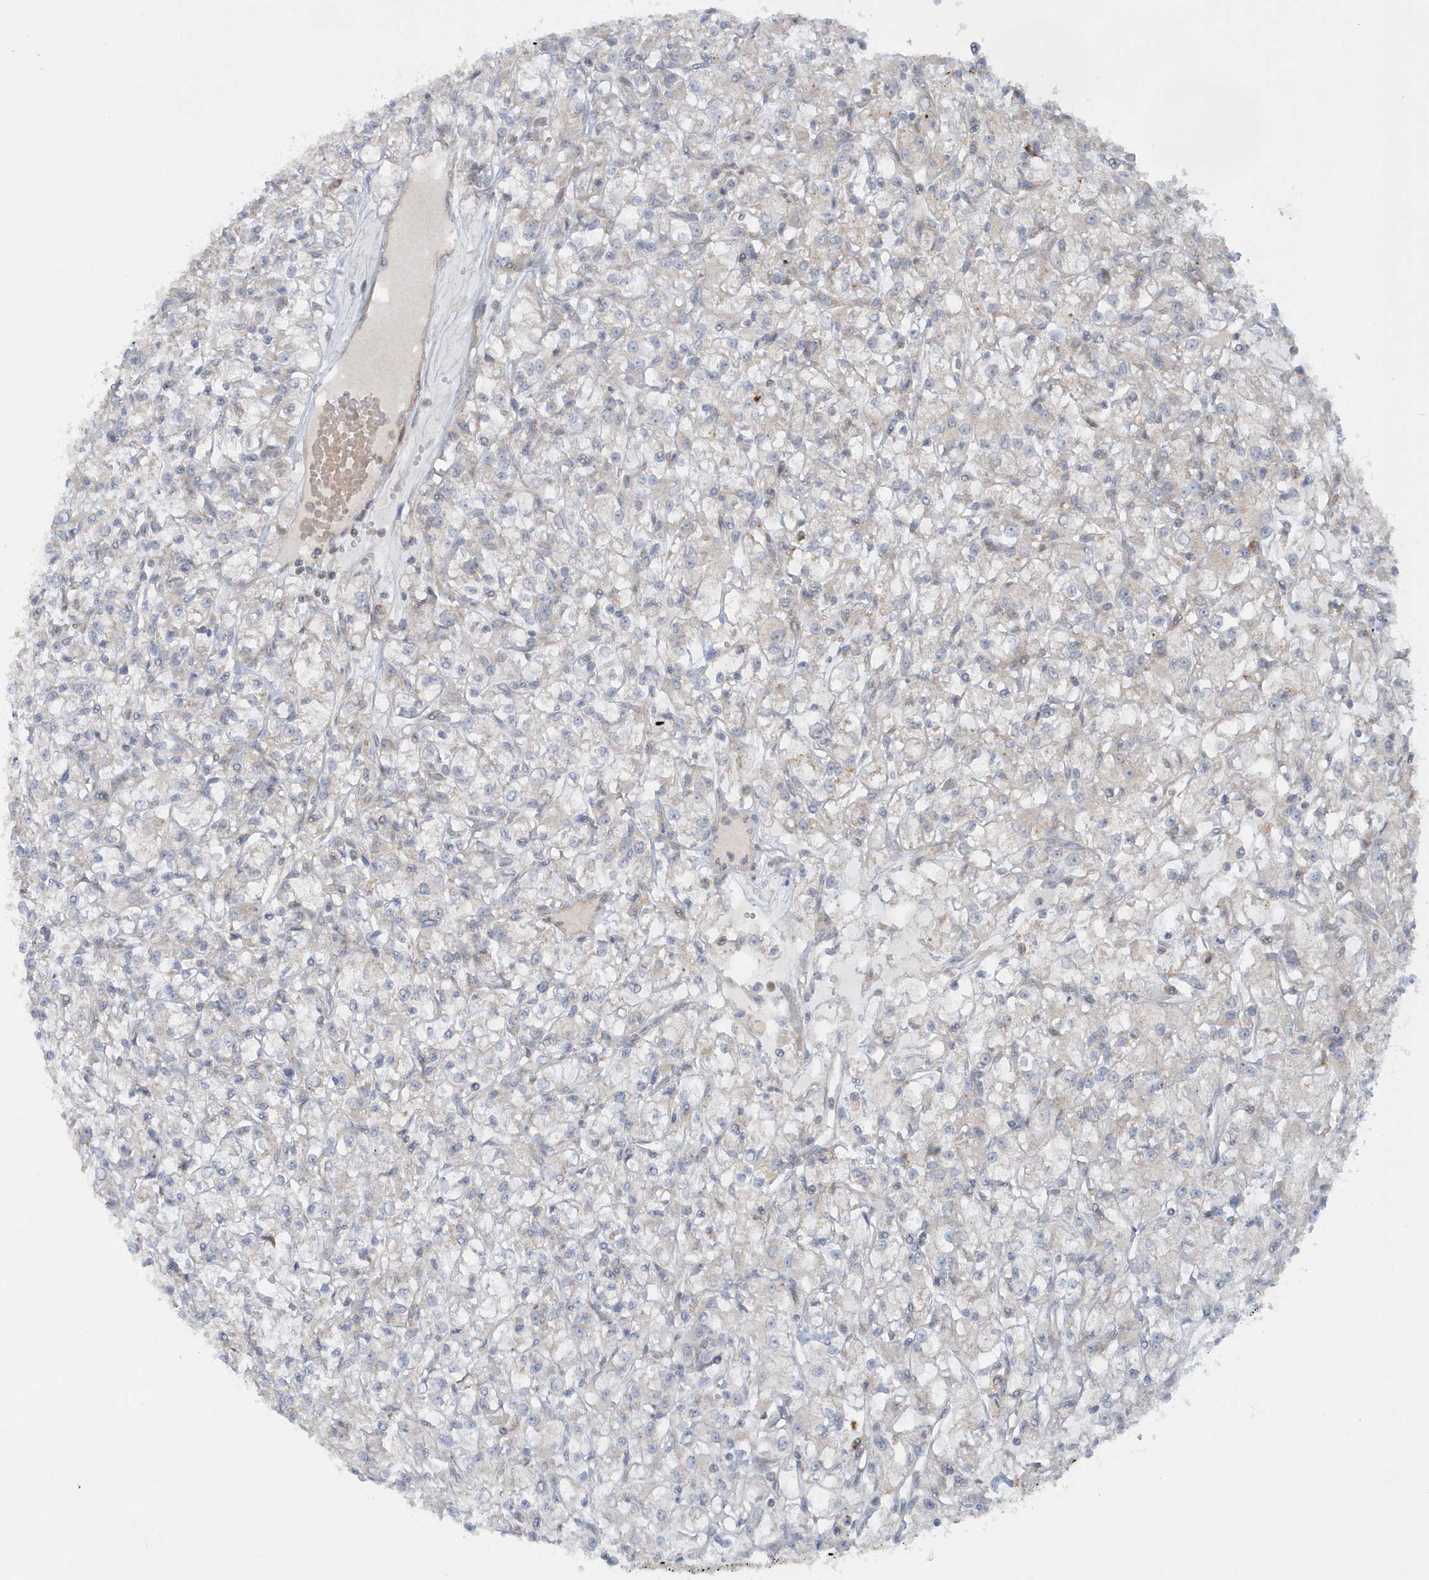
{"staining": {"intensity": "negative", "quantity": "none", "location": "none"}, "tissue": "renal cancer", "cell_type": "Tumor cells", "image_type": "cancer", "snomed": [{"axis": "morphology", "description": "Adenocarcinoma, NOS"}, {"axis": "topography", "description": "Kidney"}], "caption": "High power microscopy histopathology image of an immunohistochemistry (IHC) micrograph of renal cancer (adenocarcinoma), revealing no significant positivity in tumor cells.", "gene": "CNOT10", "patient": {"sex": "female", "age": 59}}